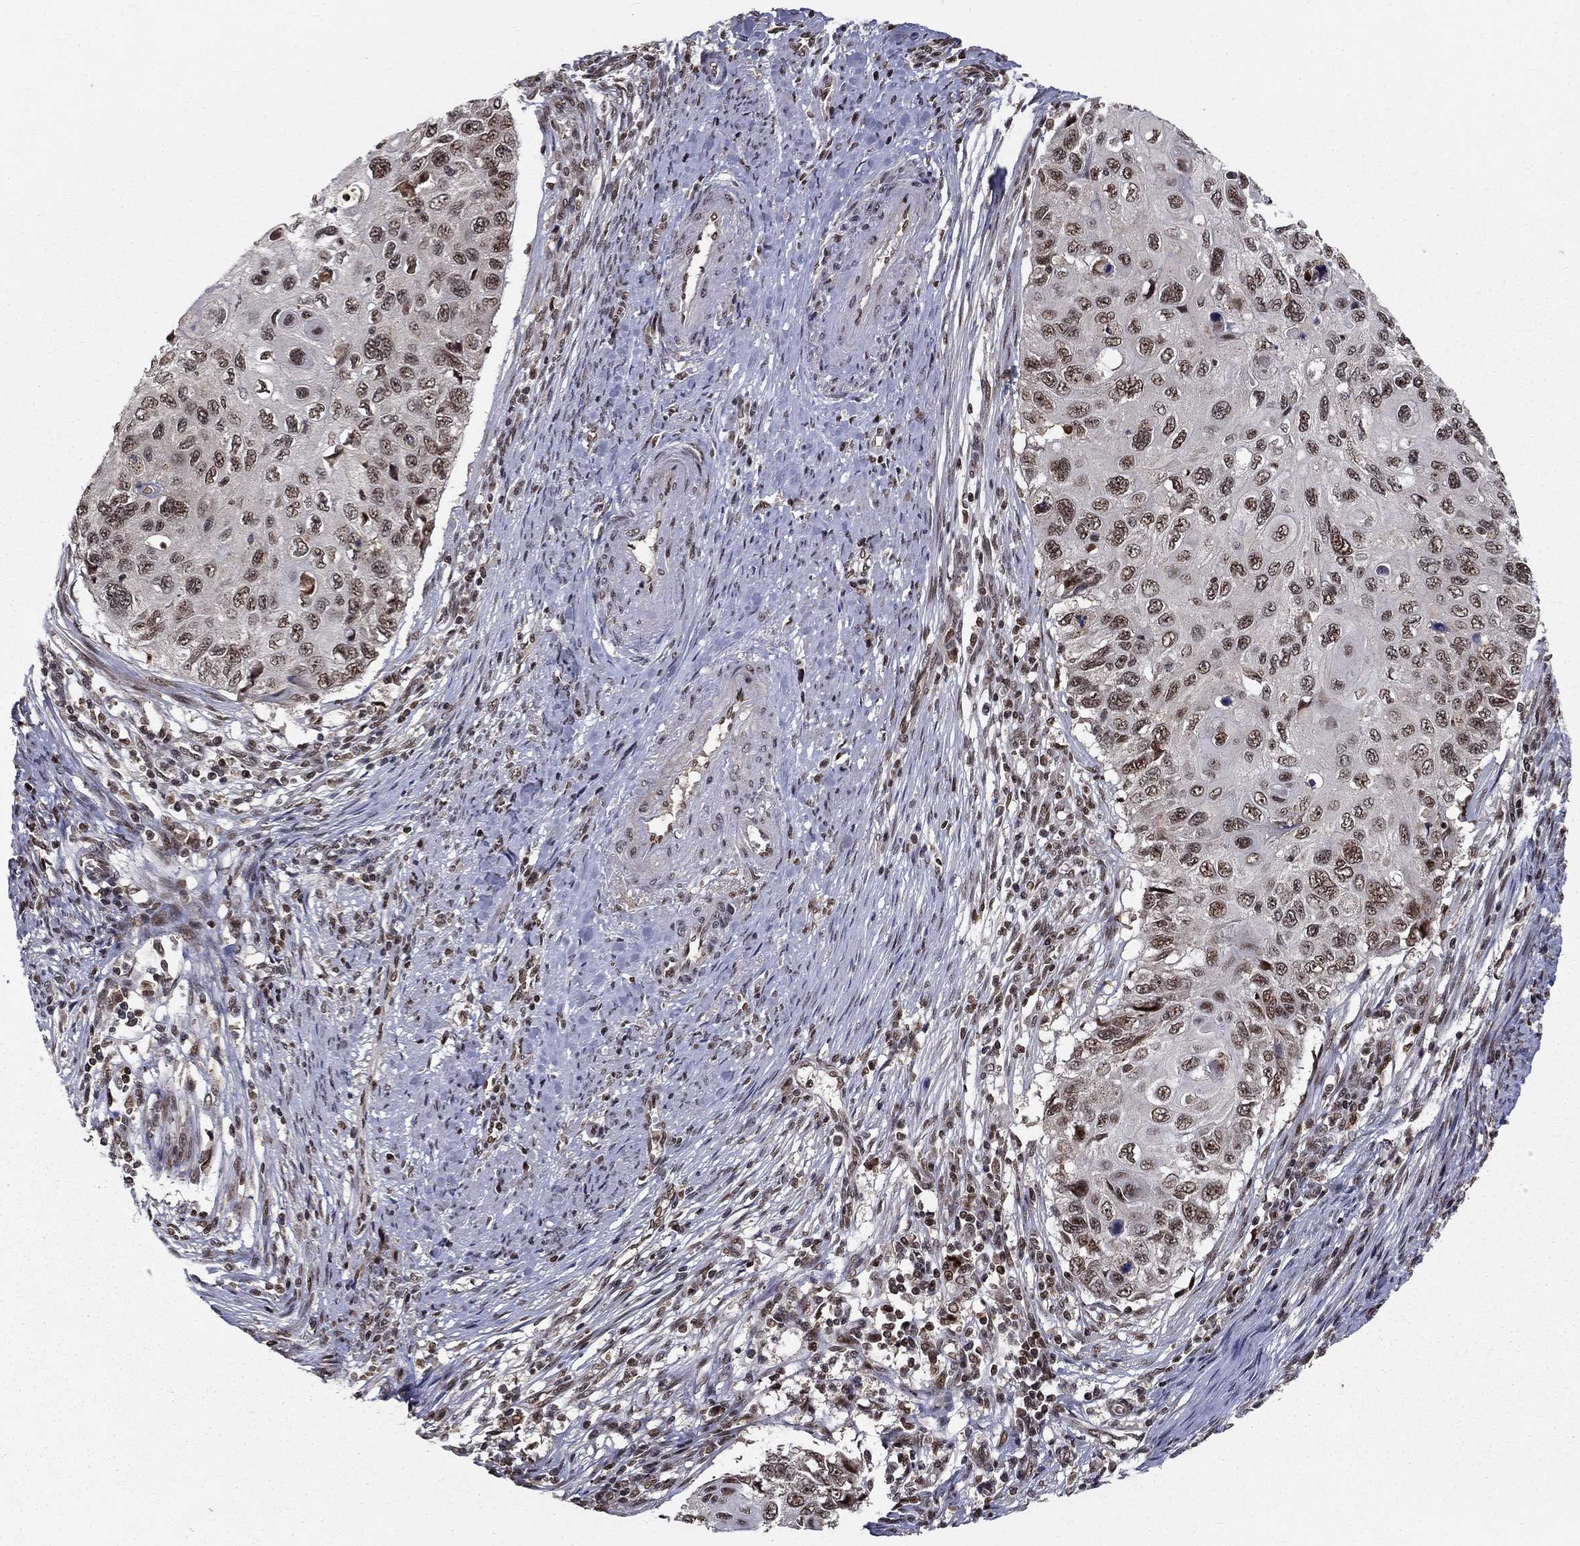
{"staining": {"intensity": "moderate", "quantity": "25%-75%", "location": "nuclear"}, "tissue": "cervical cancer", "cell_type": "Tumor cells", "image_type": "cancer", "snomed": [{"axis": "morphology", "description": "Squamous cell carcinoma, NOS"}, {"axis": "topography", "description": "Cervix"}], "caption": "This photomicrograph exhibits squamous cell carcinoma (cervical) stained with IHC to label a protein in brown. The nuclear of tumor cells show moderate positivity for the protein. Nuclei are counter-stained blue.", "gene": "CDCA7L", "patient": {"sex": "female", "age": 70}}